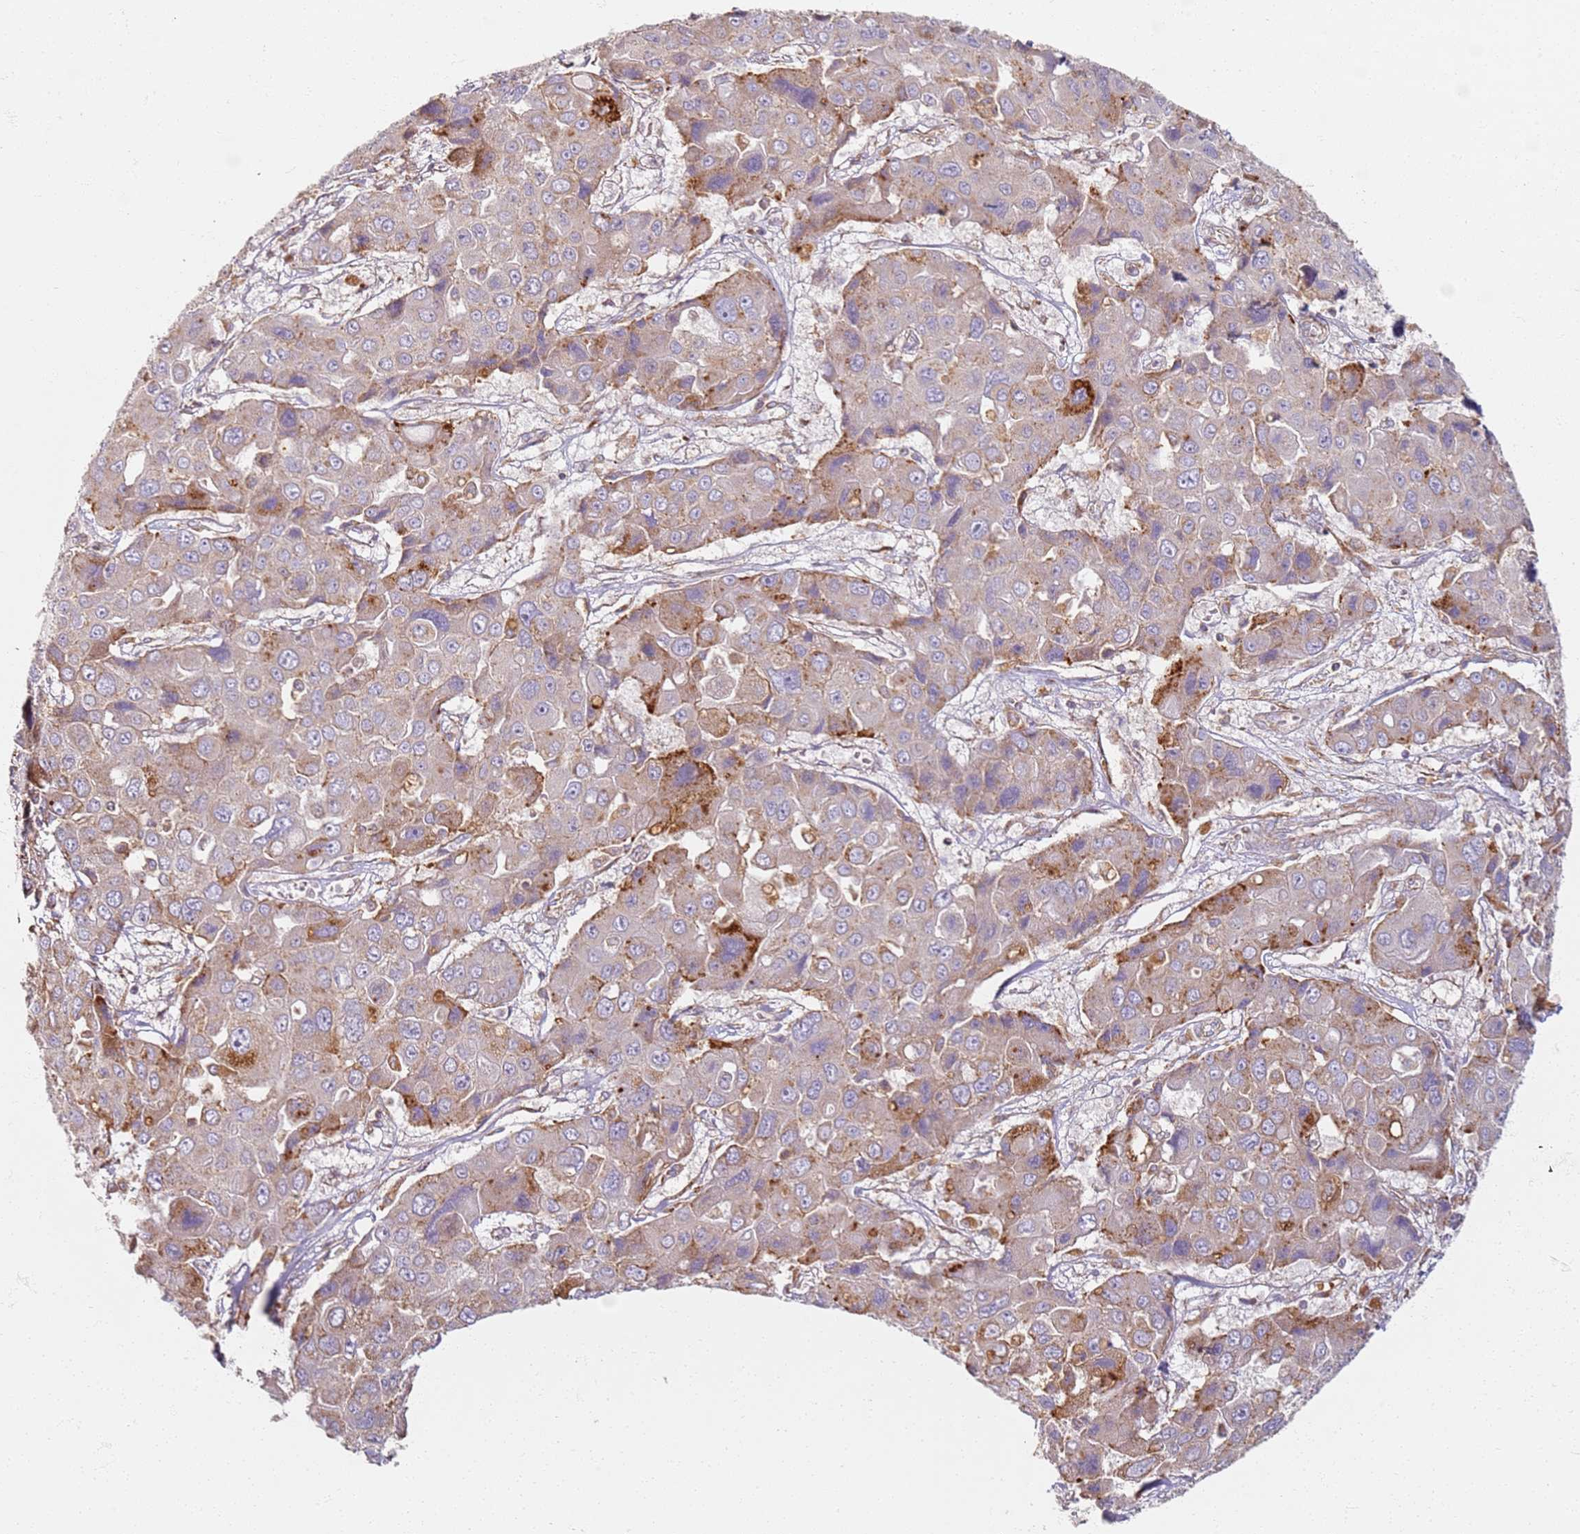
{"staining": {"intensity": "moderate", "quantity": "<25%", "location": "cytoplasmic/membranous"}, "tissue": "liver cancer", "cell_type": "Tumor cells", "image_type": "cancer", "snomed": [{"axis": "morphology", "description": "Cholangiocarcinoma"}, {"axis": "topography", "description": "Liver"}], "caption": "Moderate cytoplasmic/membranous staining is identified in approximately <25% of tumor cells in liver cancer.", "gene": "PROKR2", "patient": {"sex": "male", "age": 67}}